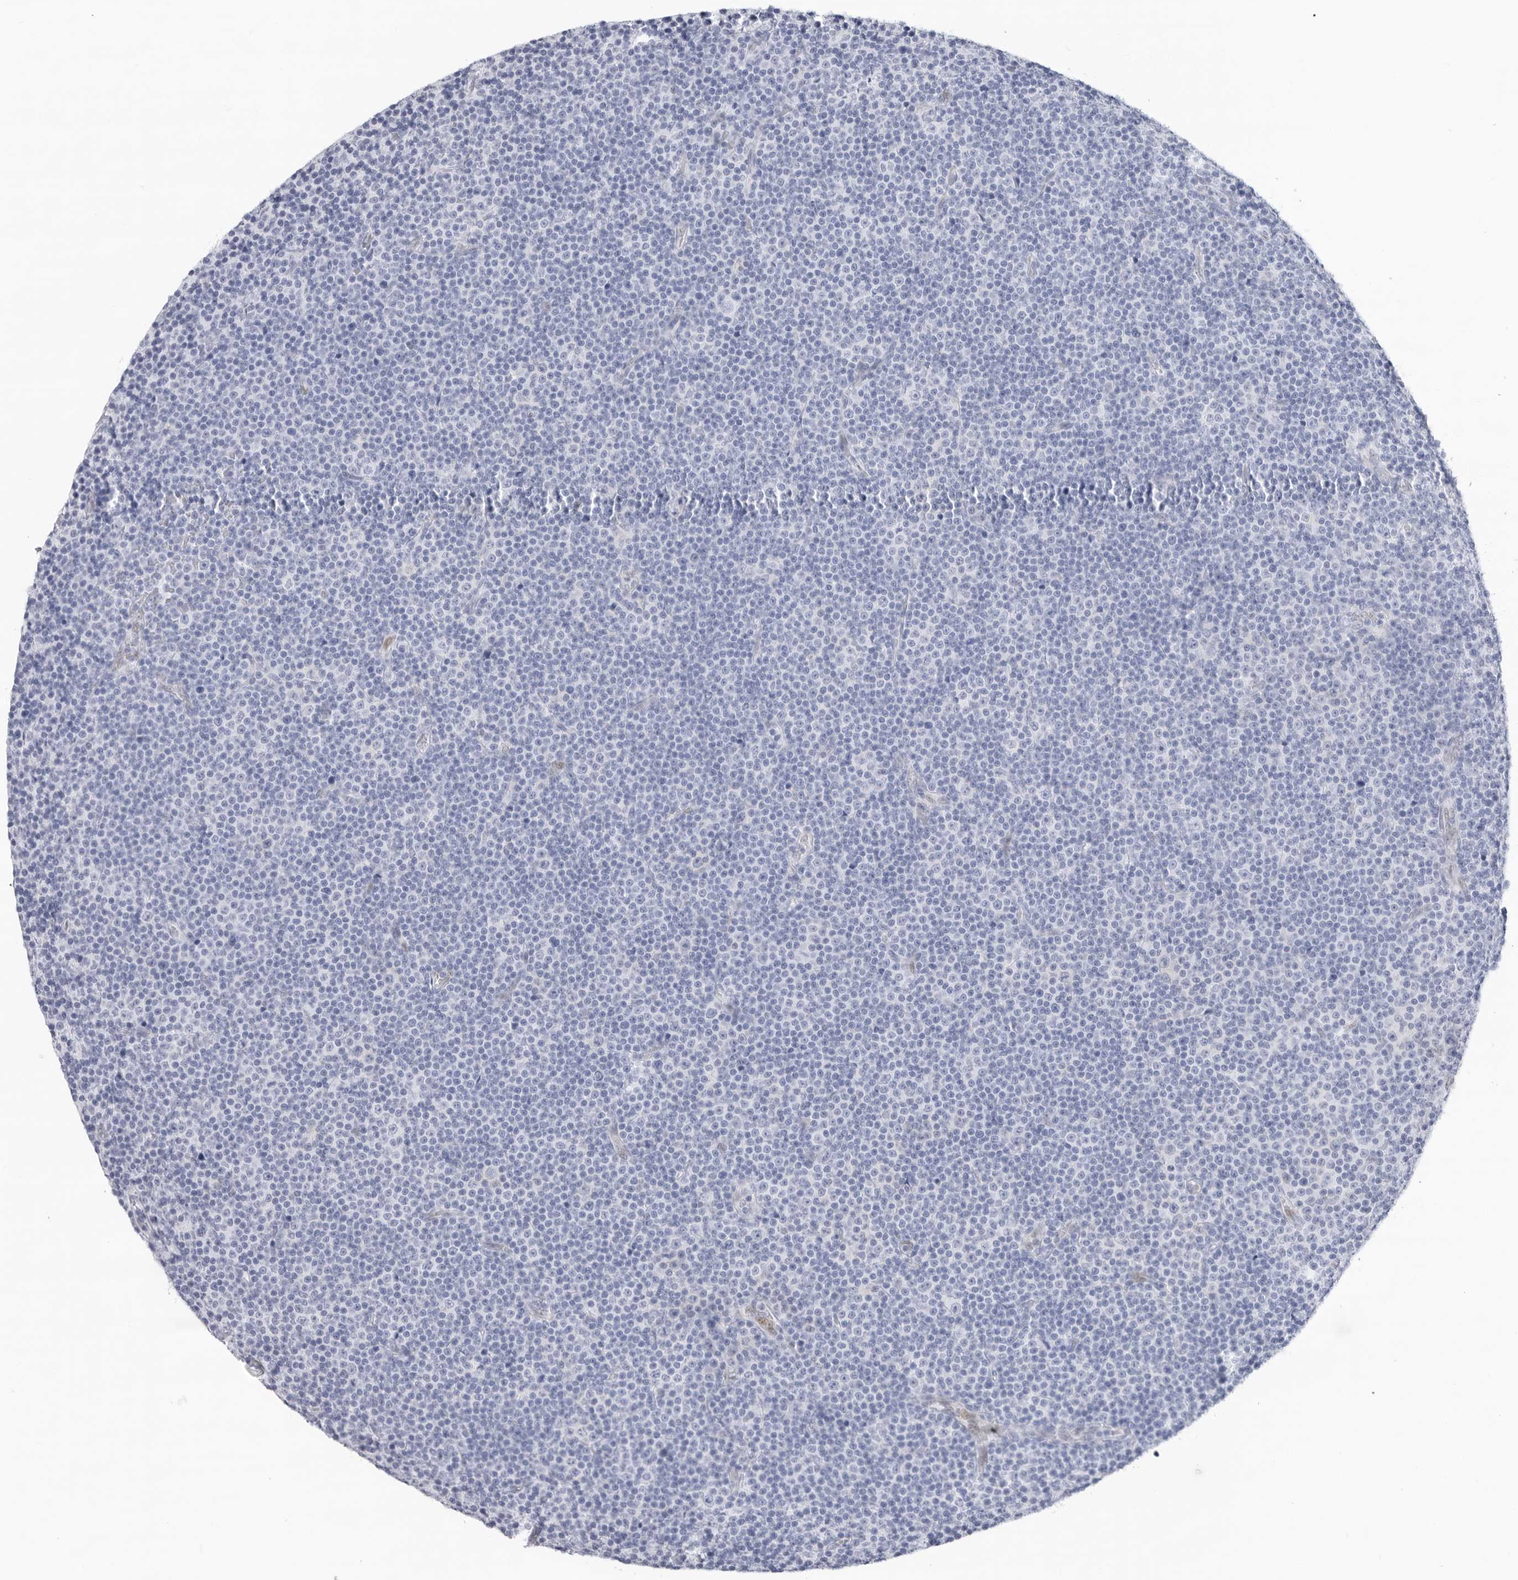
{"staining": {"intensity": "negative", "quantity": "none", "location": "none"}, "tissue": "lymphoma", "cell_type": "Tumor cells", "image_type": "cancer", "snomed": [{"axis": "morphology", "description": "Malignant lymphoma, non-Hodgkin's type, Low grade"}, {"axis": "topography", "description": "Lymph node"}], "caption": "Immunohistochemistry image of neoplastic tissue: lymphoma stained with DAB shows no significant protein staining in tumor cells.", "gene": "SLC19A1", "patient": {"sex": "female", "age": 67}}